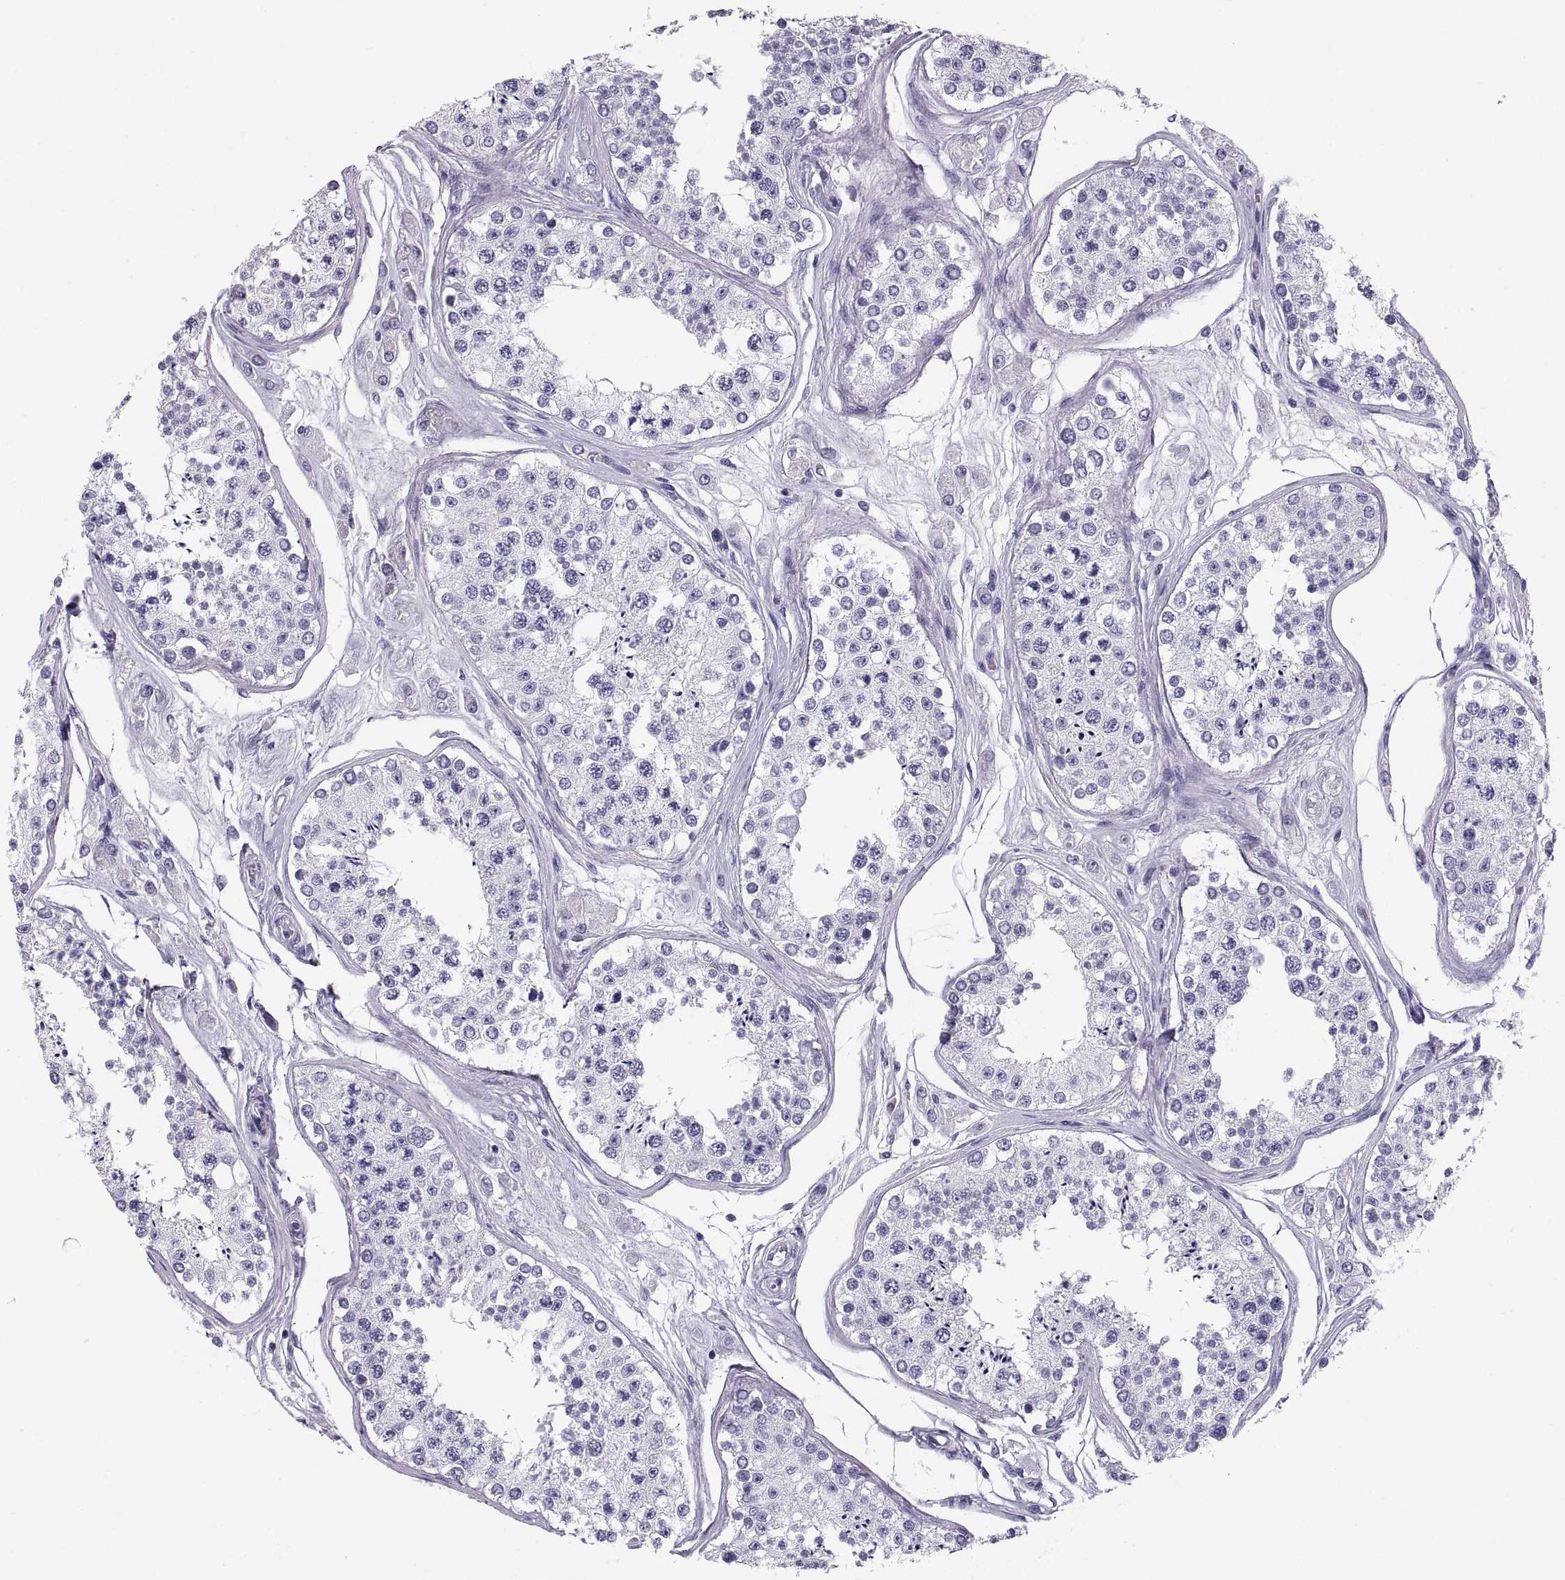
{"staining": {"intensity": "negative", "quantity": "none", "location": "none"}, "tissue": "testis", "cell_type": "Cells in seminiferous ducts", "image_type": "normal", "snomed": [{"axis": "morphology", "description": "Normal tissue, NOS"}, {"axis": "topography", "description": "Testis"}], "caption": "This is a photomicrograph of immunohistochemistry staining of unremarkable testis, which shows no positivity in cells in seminiferous ducts.", "gene": "PAX2", "patient": {"sex": "male", "age": 25}}